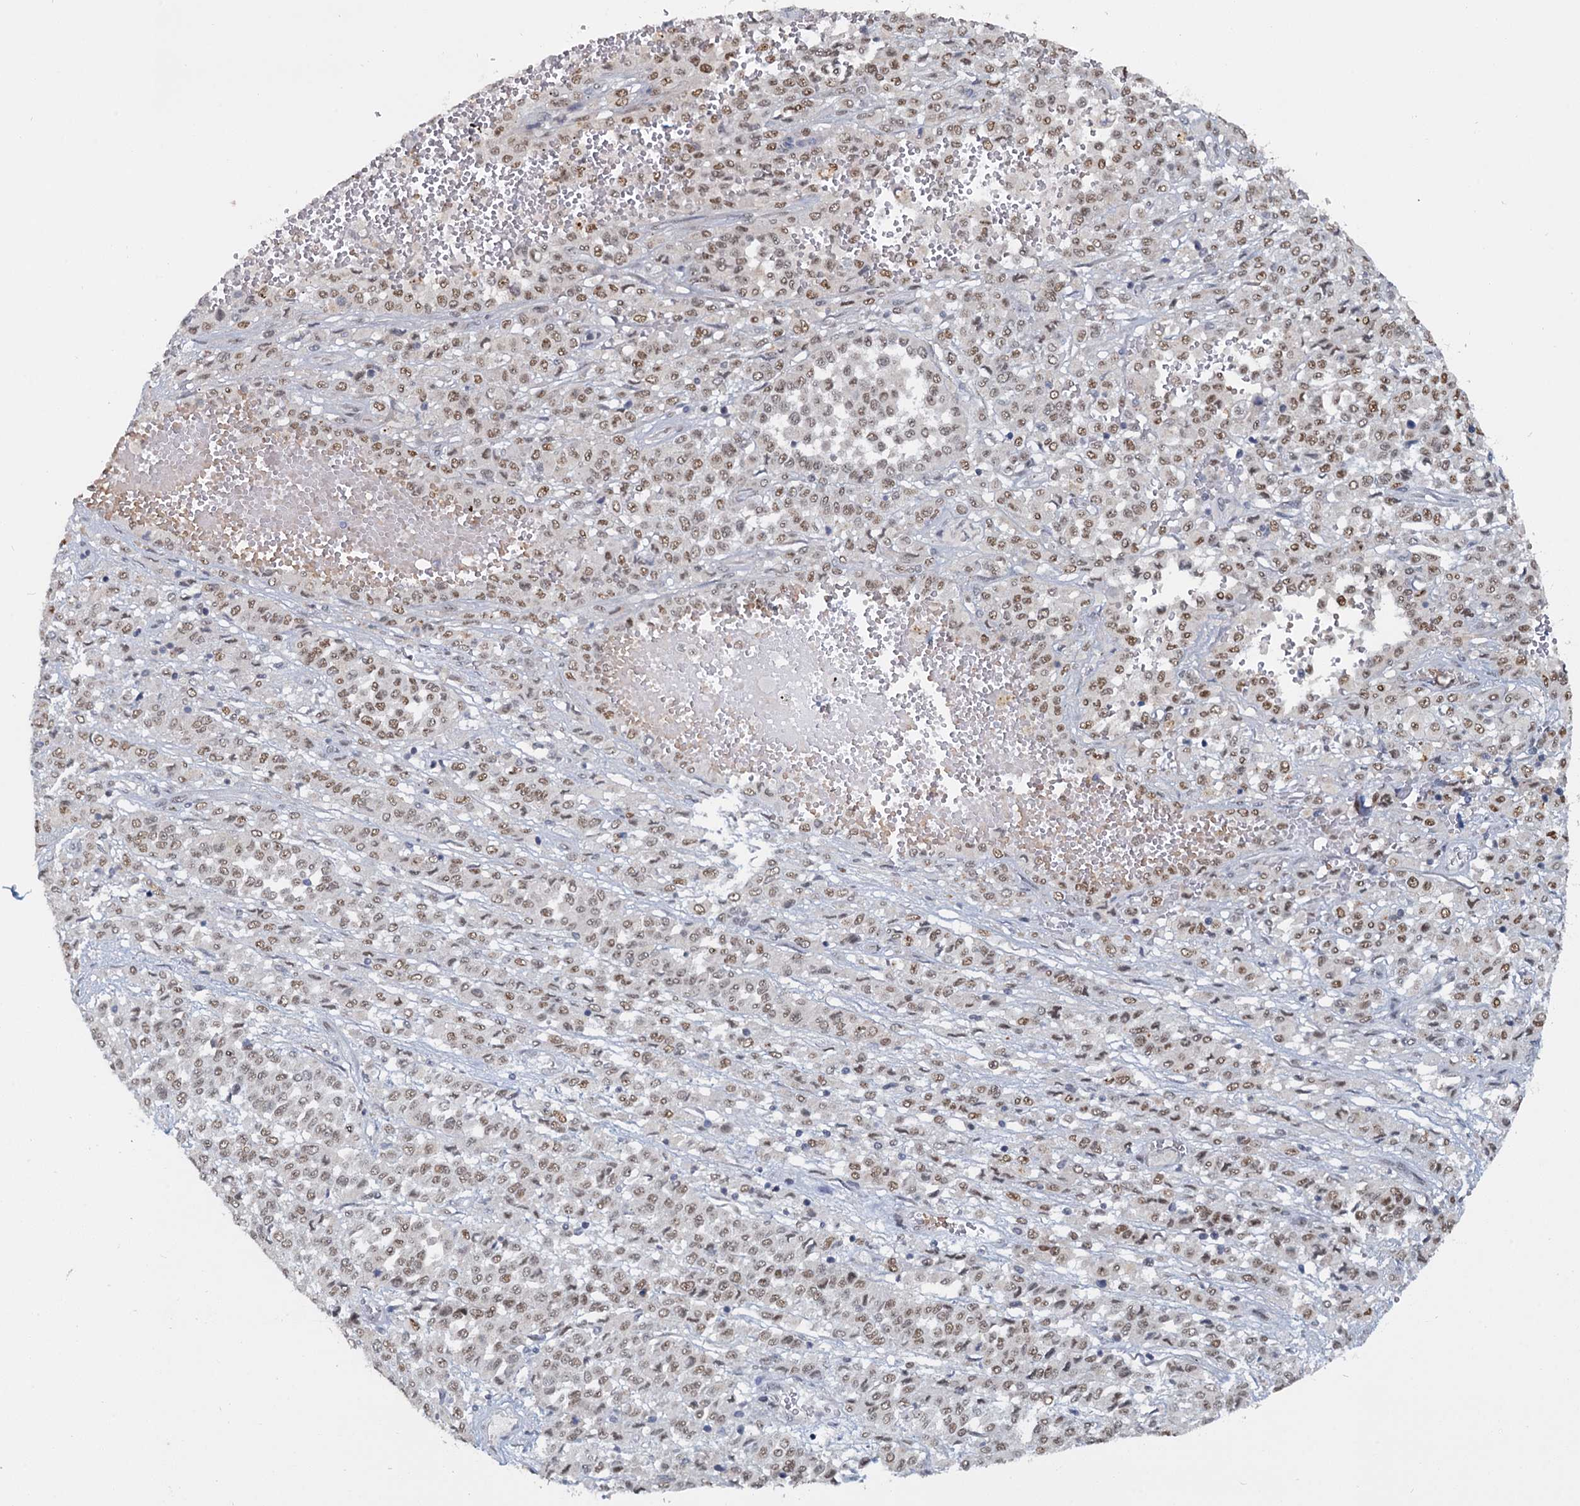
{"staining": {"intensity": "weak", "quantity": ">75%", "location": "nuclear"}, "tissue": "melanoma", "cell_type": "Tumor cells", "image_type": "cancer", "snomed": [{"axis": "morphology", "description": "Malignant melanoma, Metastatic site"}, {"axis": "topography", "description": "Pancreas"}], "caption": "Malignant melanoma (metastatic site) tissue displays weak nuclear positivity in approximately >75% of tumor cells", "gene": "RPRD1A", "patient": {"sex": "female", "age": 30}}